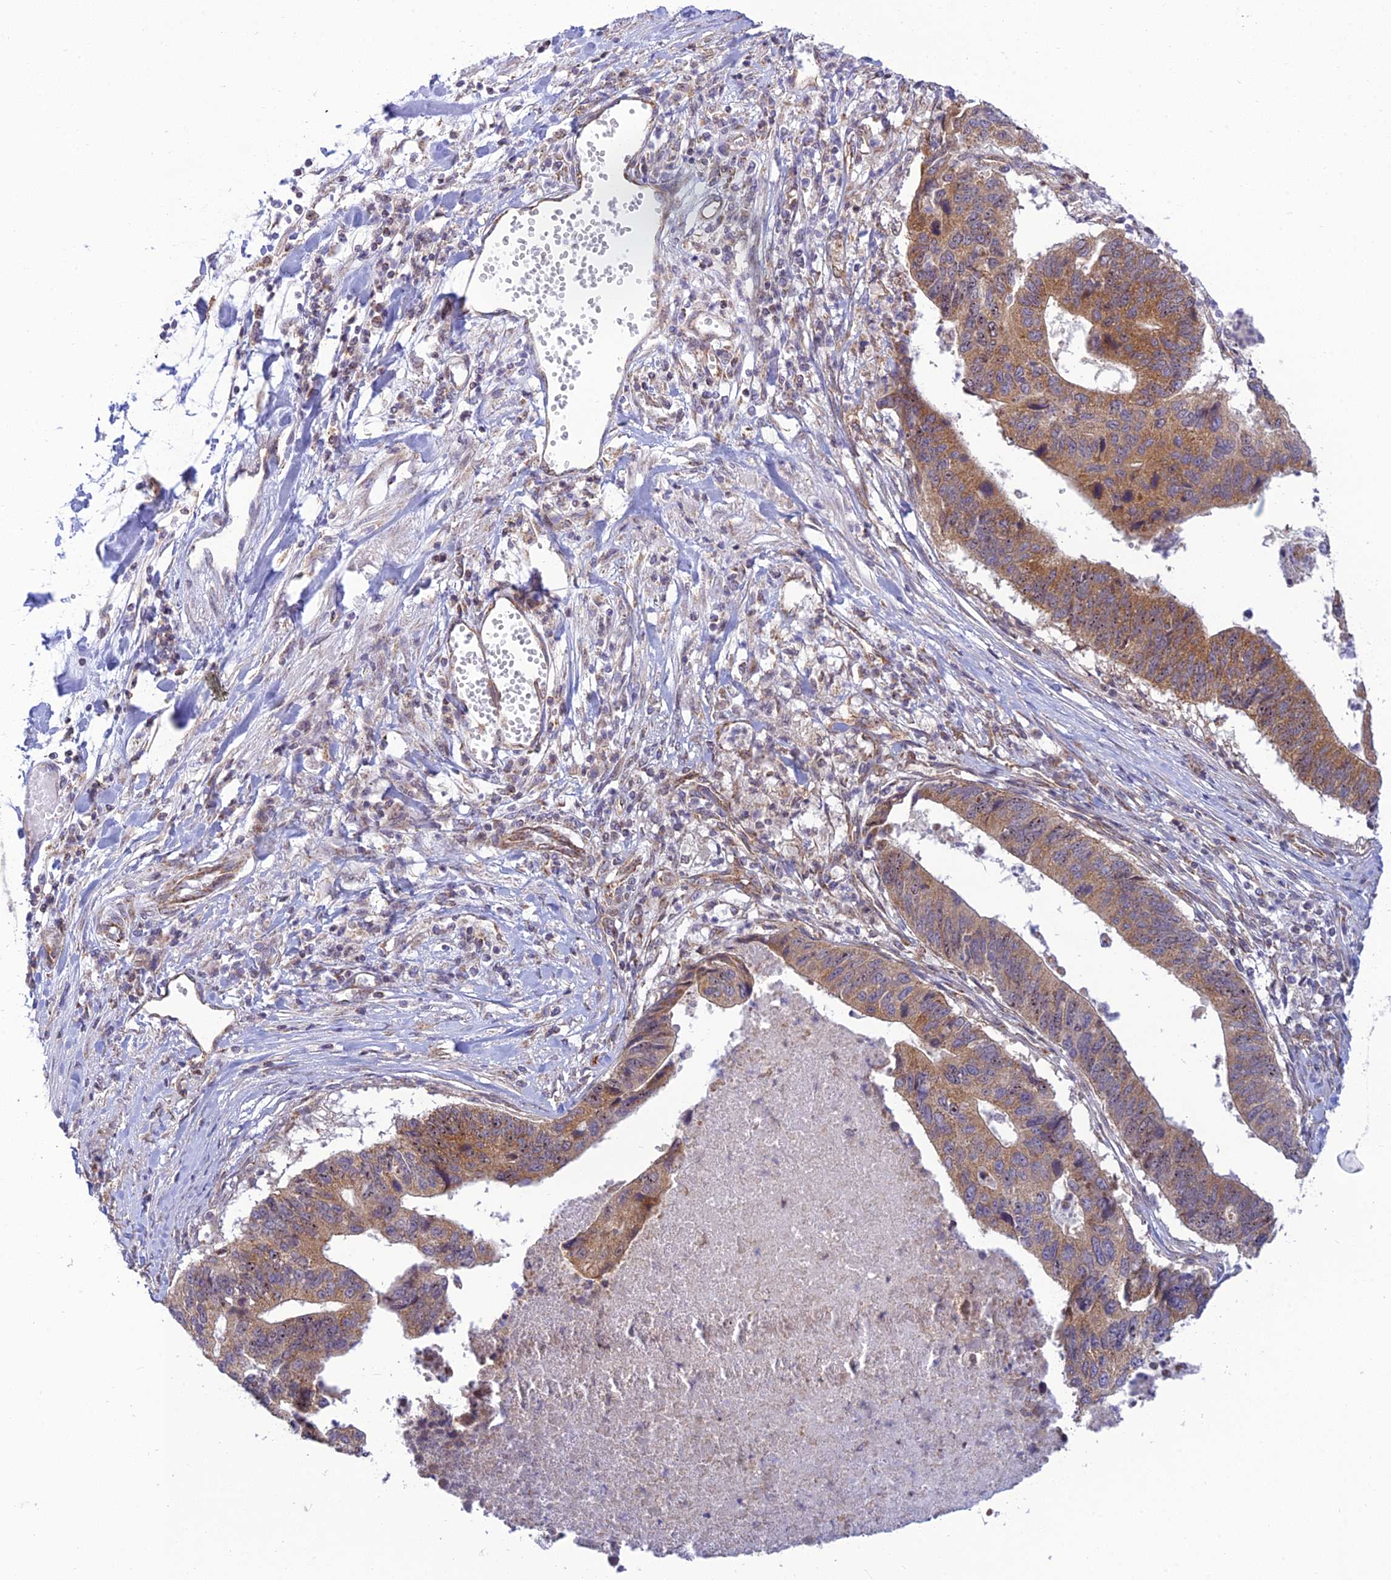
{"staining": {"intensity": "moderate", "quantity": ">75%", "location": "cytoplasmic/membranous,nuclear"}, "tissue": "stomach cancer", "cell_type": "Tumor cells", "image_type": "cancer", "snomed": [{"axis": "morphology", "description": "Adenocarcinoma, NOS"}, {"axis": "topography", "description": "Stomach"}], "caption": "High-power microscopy captured an immunohistochemistry (IHC) histopathology image of stomach adenocarcinoma, revealing moderate cytoplasmic/membranous and nuclear expression in approximately >75% of tumor cells.", "gene": "HOOK2", "patient": {"sex": "male", "age": 59}}